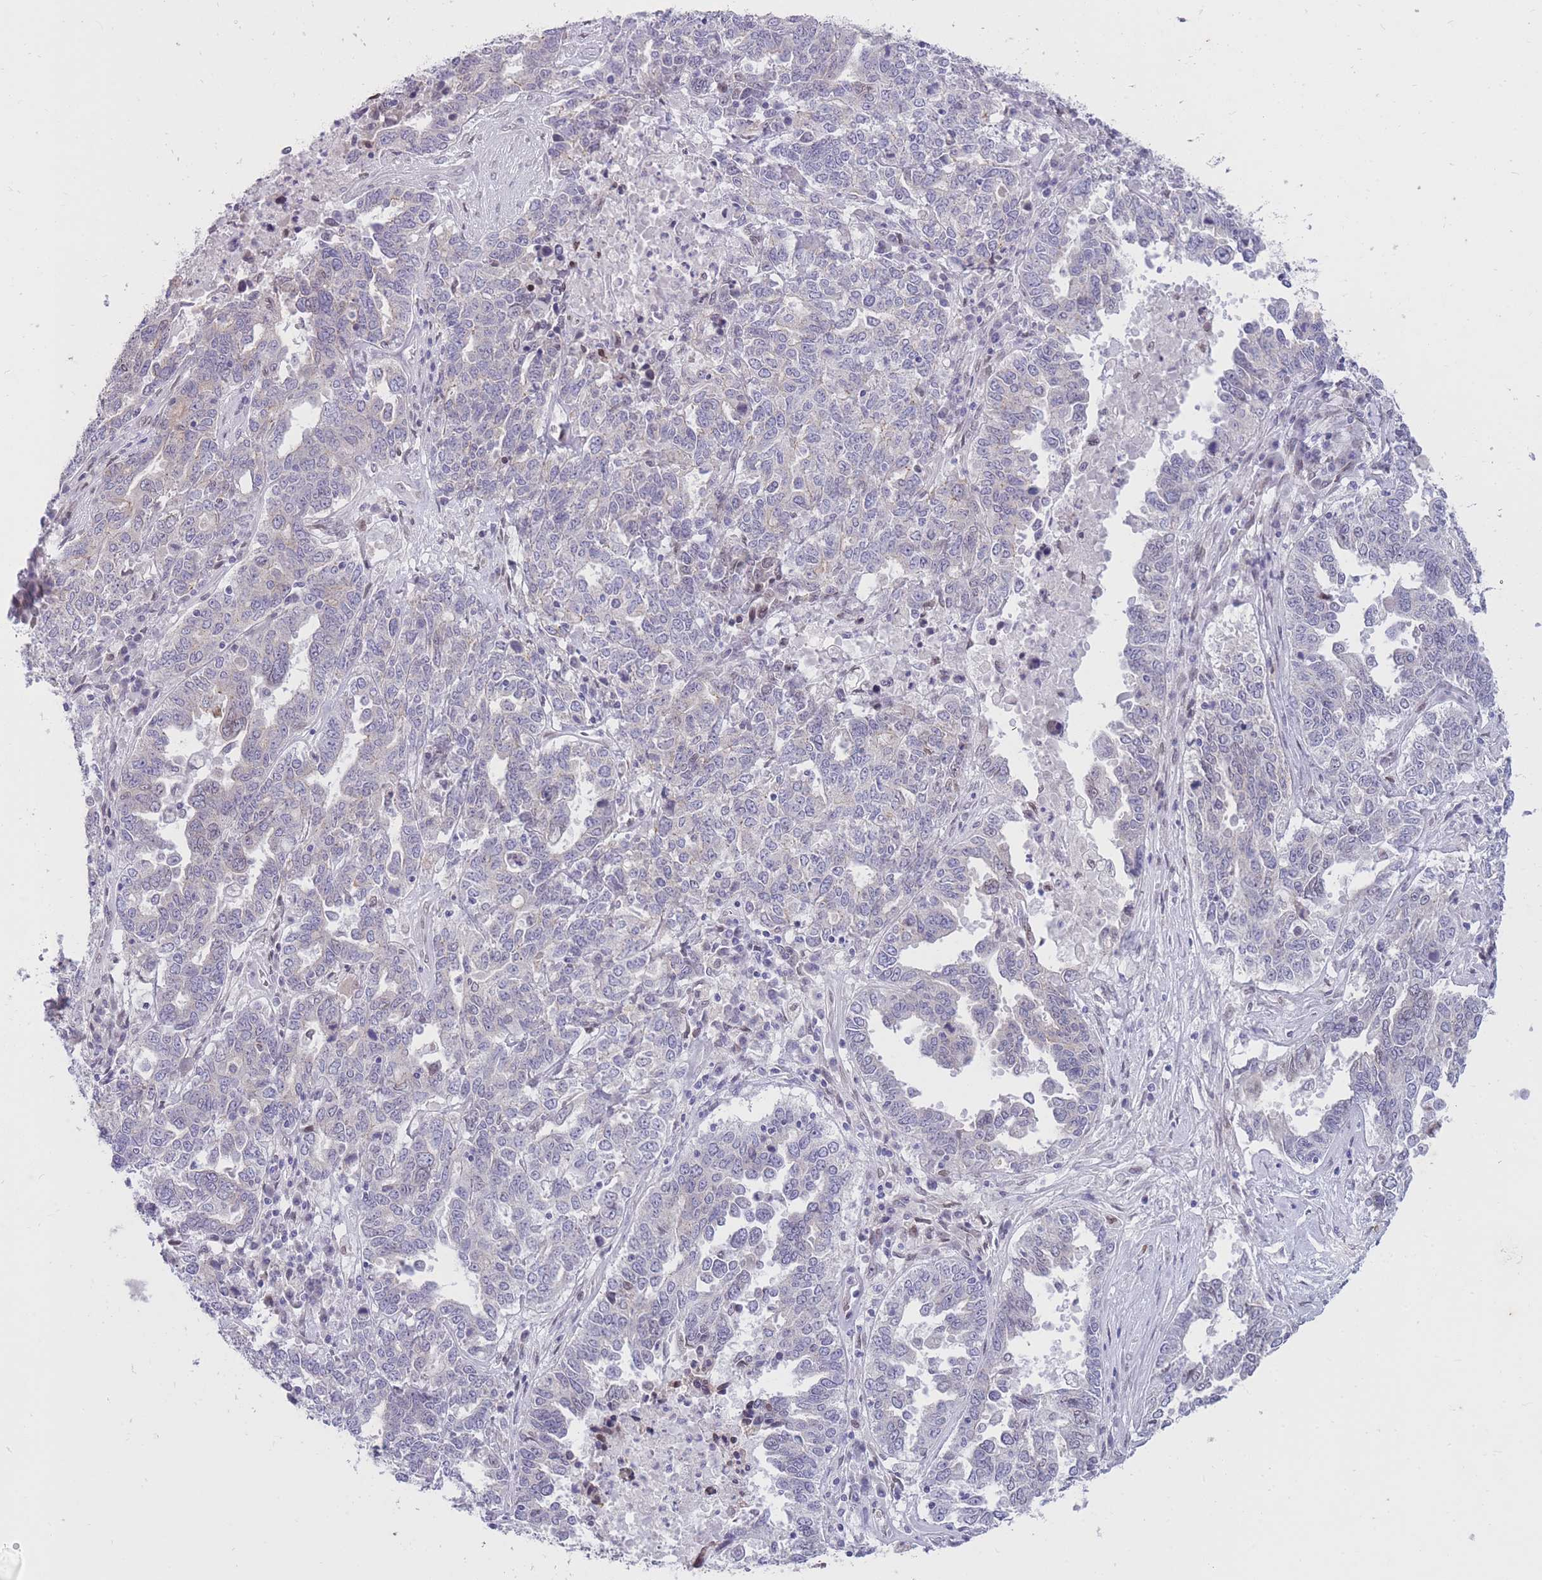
{"staining": {"intensity": "weak", "quantity": "25%-75%", "location": "nuclear"}, "tissue": "ovarian cancer", "cell_type": "Tumor cells", "image_type": "cancer", "snomed": [{"axis": "morphology", "description": "Carcinoma, endometroid"}, {"axis": "topography", "description": "Ovary"}], "caption": "Endometroid carcinoma (ovarian) stained with DAB IHC shows low levels of weak nuclear positivity in approximately 25%-75% of tumor cells.", "gene": "HOOK2", "patient": {"sex": "female", "age": 62}}